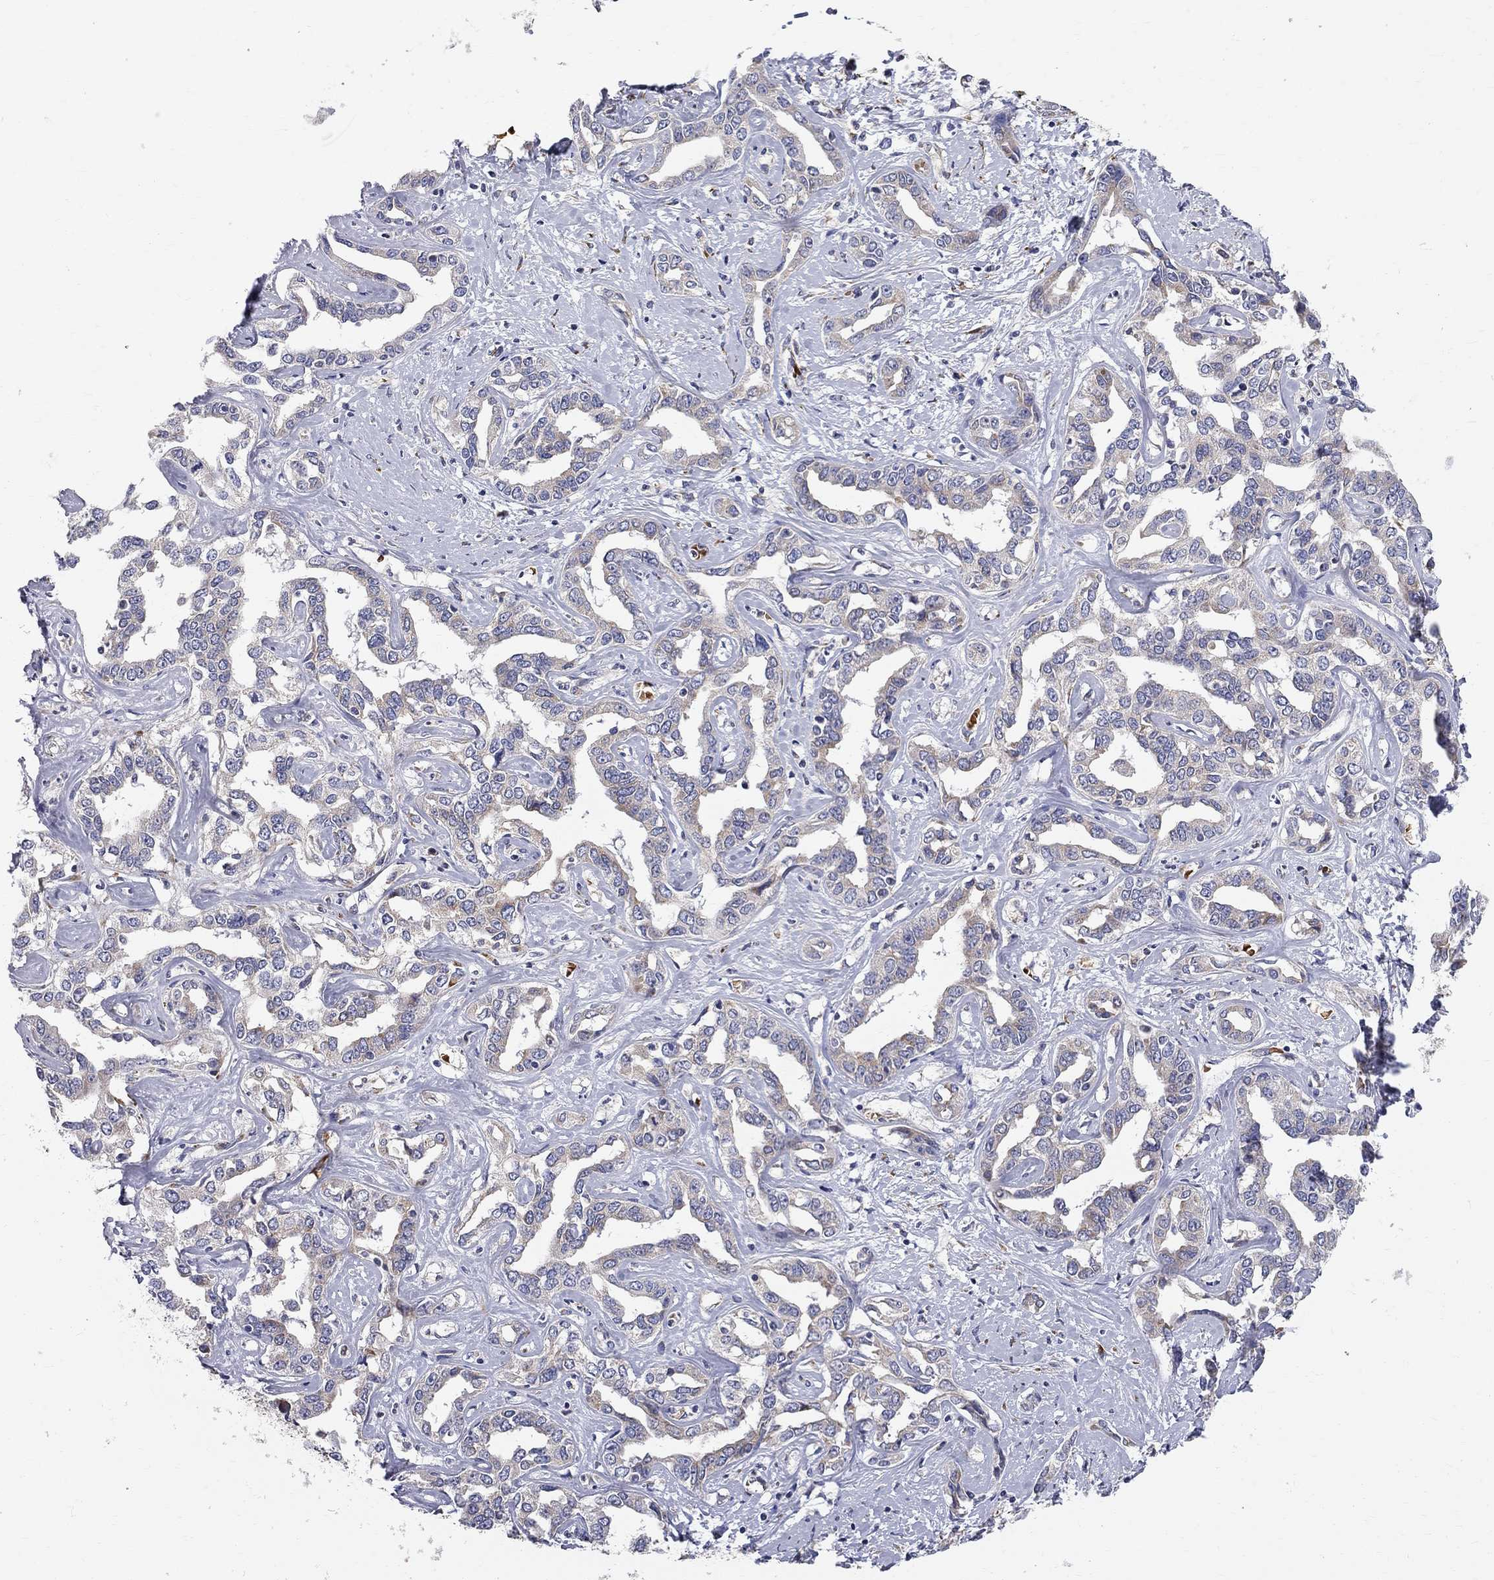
{"staining": {"intensity": "moderate", "quantity": "<25%", "location": "cytoplasmic/membranous"}, "tissue": "liver cancer", "cell_type": "Tumor cells", "image_type": "cancer", "snomed": [{"axis": "morphology", "description": "Cholangiocarcinoma"}, {"axis": "topography", "description": "Liver"}], "caption": "Tumor cells demonstrate low levels of moderate cytoplasmic/membranous expression in approximately <25% of cells in human liver cancer (cholangiocarcinoma). (DAB = brown stain, brightfield microscopy at high magnification).", "gene": "CASTOR1", "patient": {"sex": "male", "age": 59}}